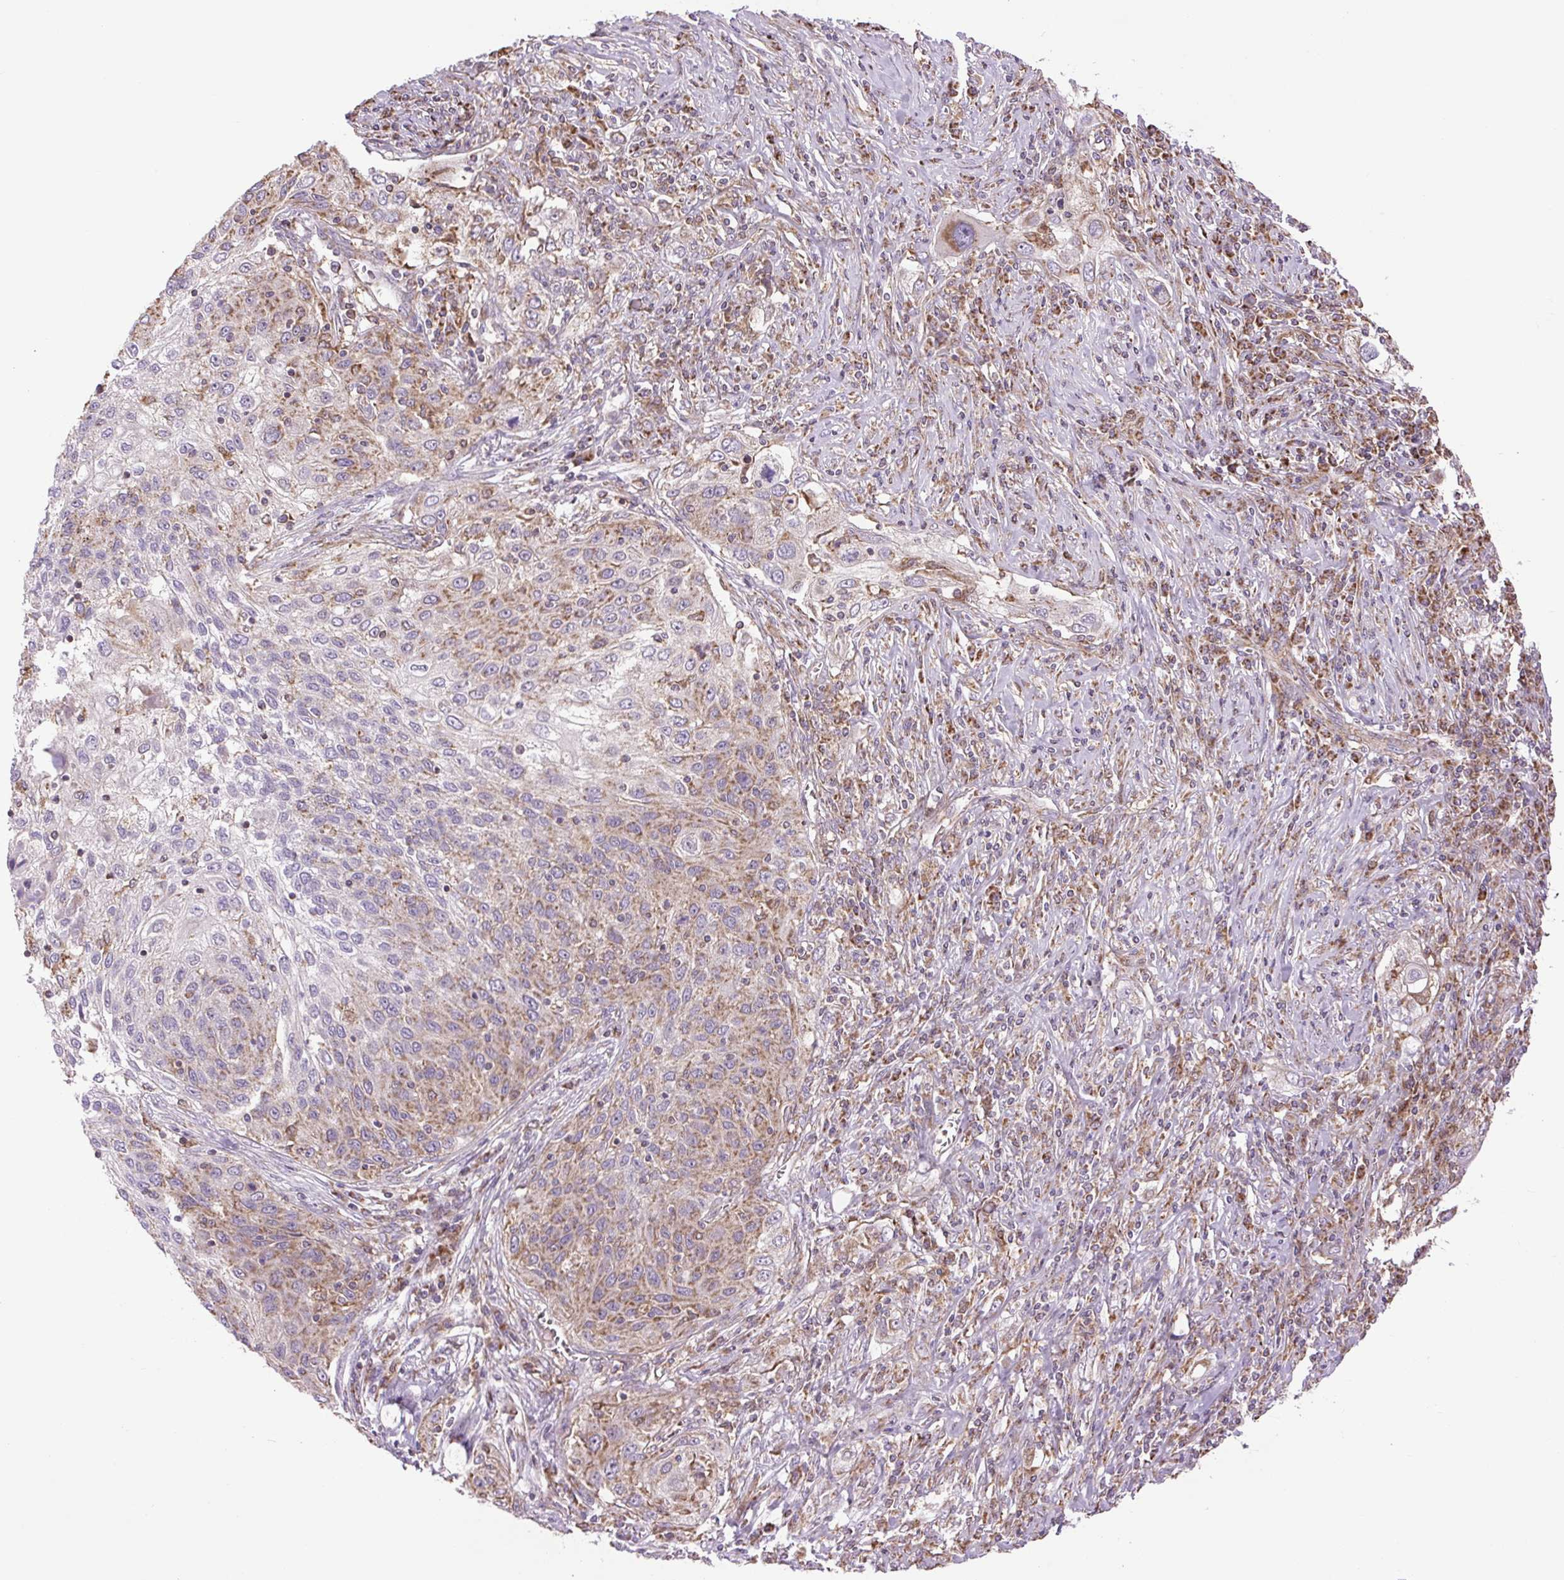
{"staining": {"intensity": "moderate", "quantity": "25%-75%", "location": "cytoplasmic/membranous"}, "tissue": "lung cancer", "cell_type": "Tumor cells", "image_type": "cancer", "snomed": [{"axis": "morphology", "description": "Squamous cell carcinoma, NOS"}, {"axis": "topography", "description": "Lung"}], "caption": "Human lung cancer stained with a protein marker reveals moderate staining in tumor cells.", "gene": "PLCG1", "patient": {"sex": "female", "age": 69}}